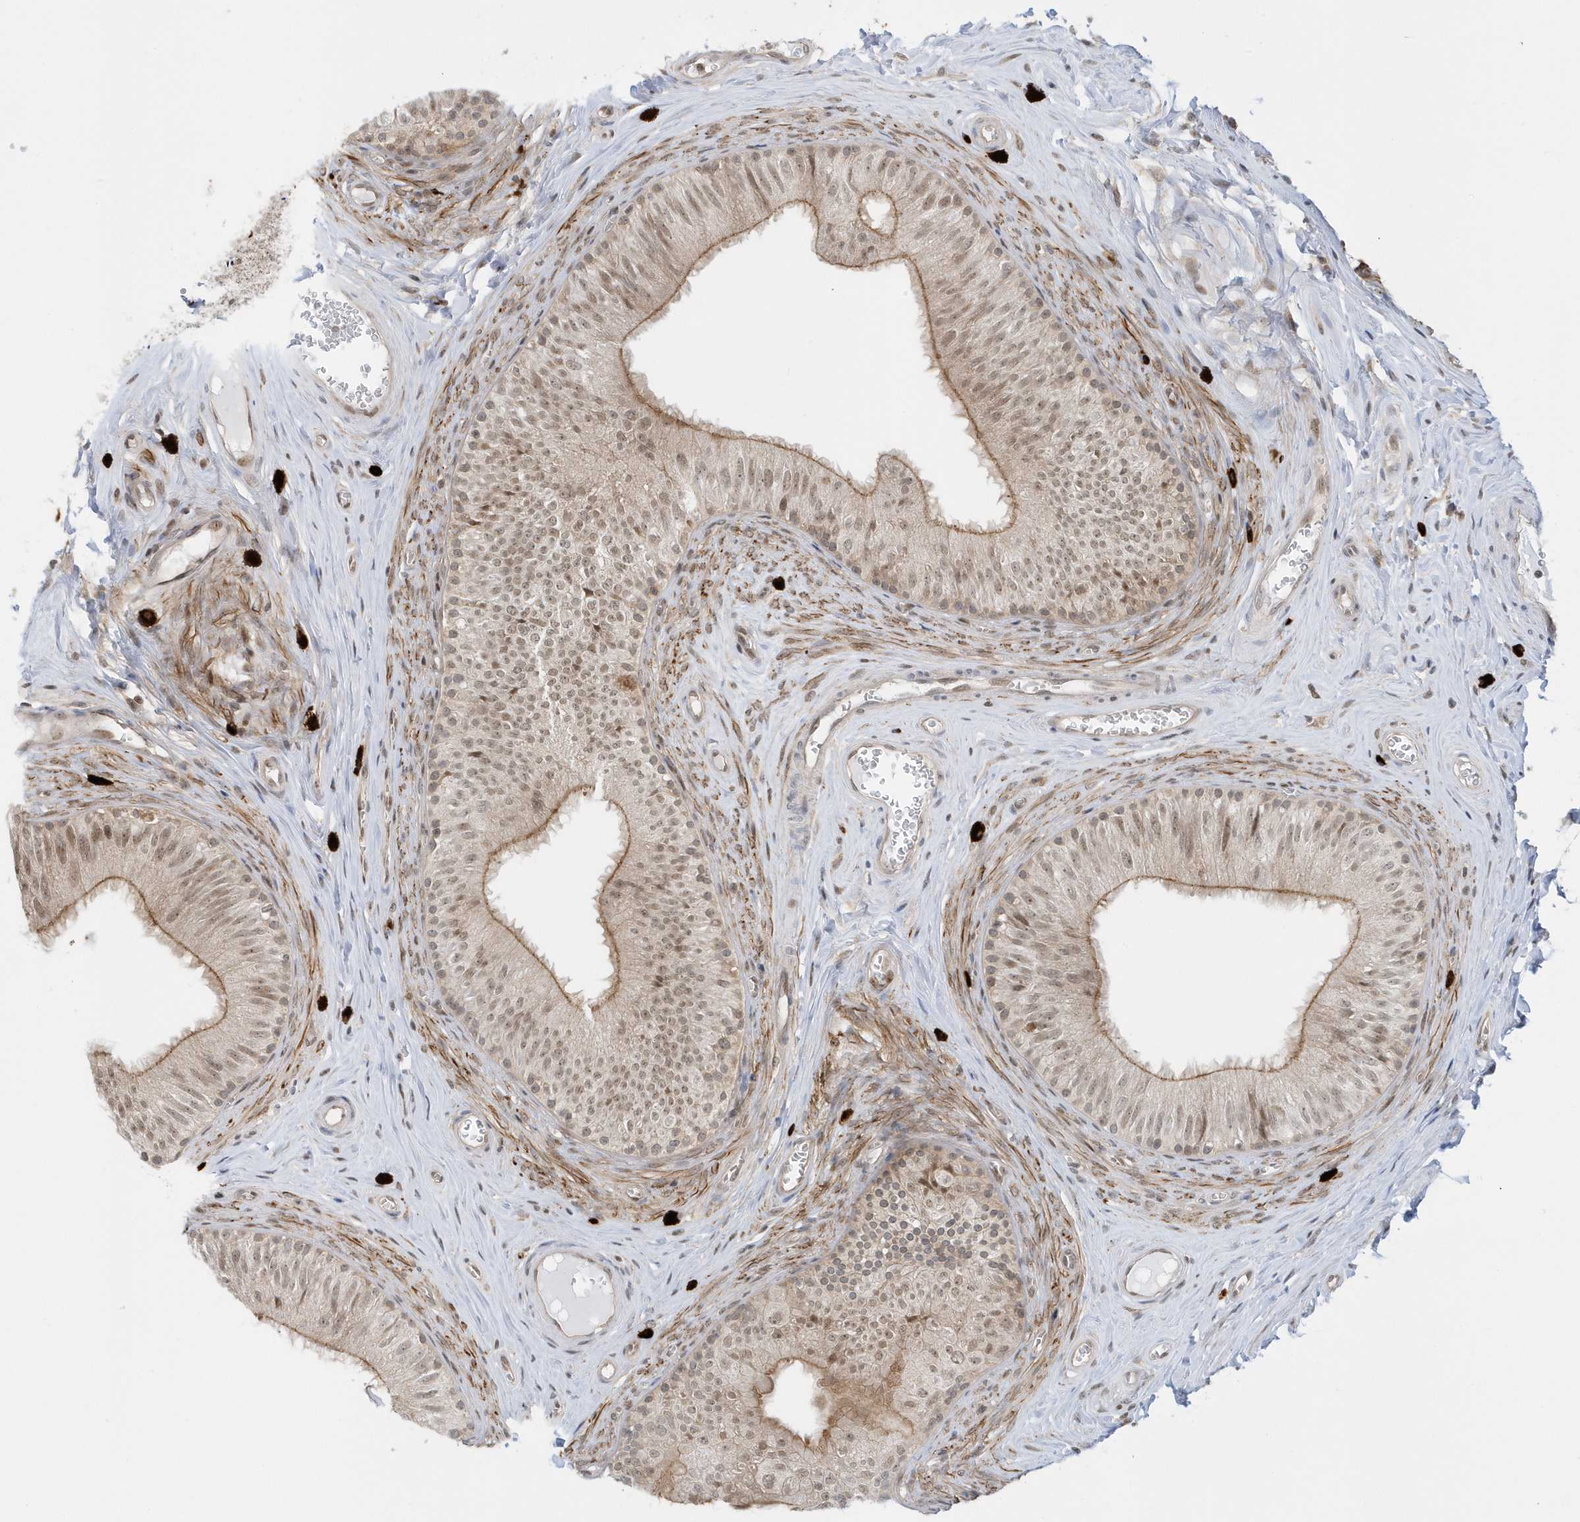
{"staining": {"intensity": "moderate", "quantity": ">75%", "location": "cytoplasmic/membranous,nuclear"}, "tissue": "epididymis", "cell_type": "Glandular cells", "image_type": "normal", "snomed": [{"axis": "morphology", "description": "Normal tissue, NOS"}, {"axis": "topography", "description": "Epididymis"}], "caption": "About >75% of glandular cells in normal epididymis exhibit moderate cytoplasmic/membranous,nuclear protein positivity as visualized by brown immunohistochemical staining.", "gene": "PPP1R7", "patient": {"sex": "male", "age": 46}}